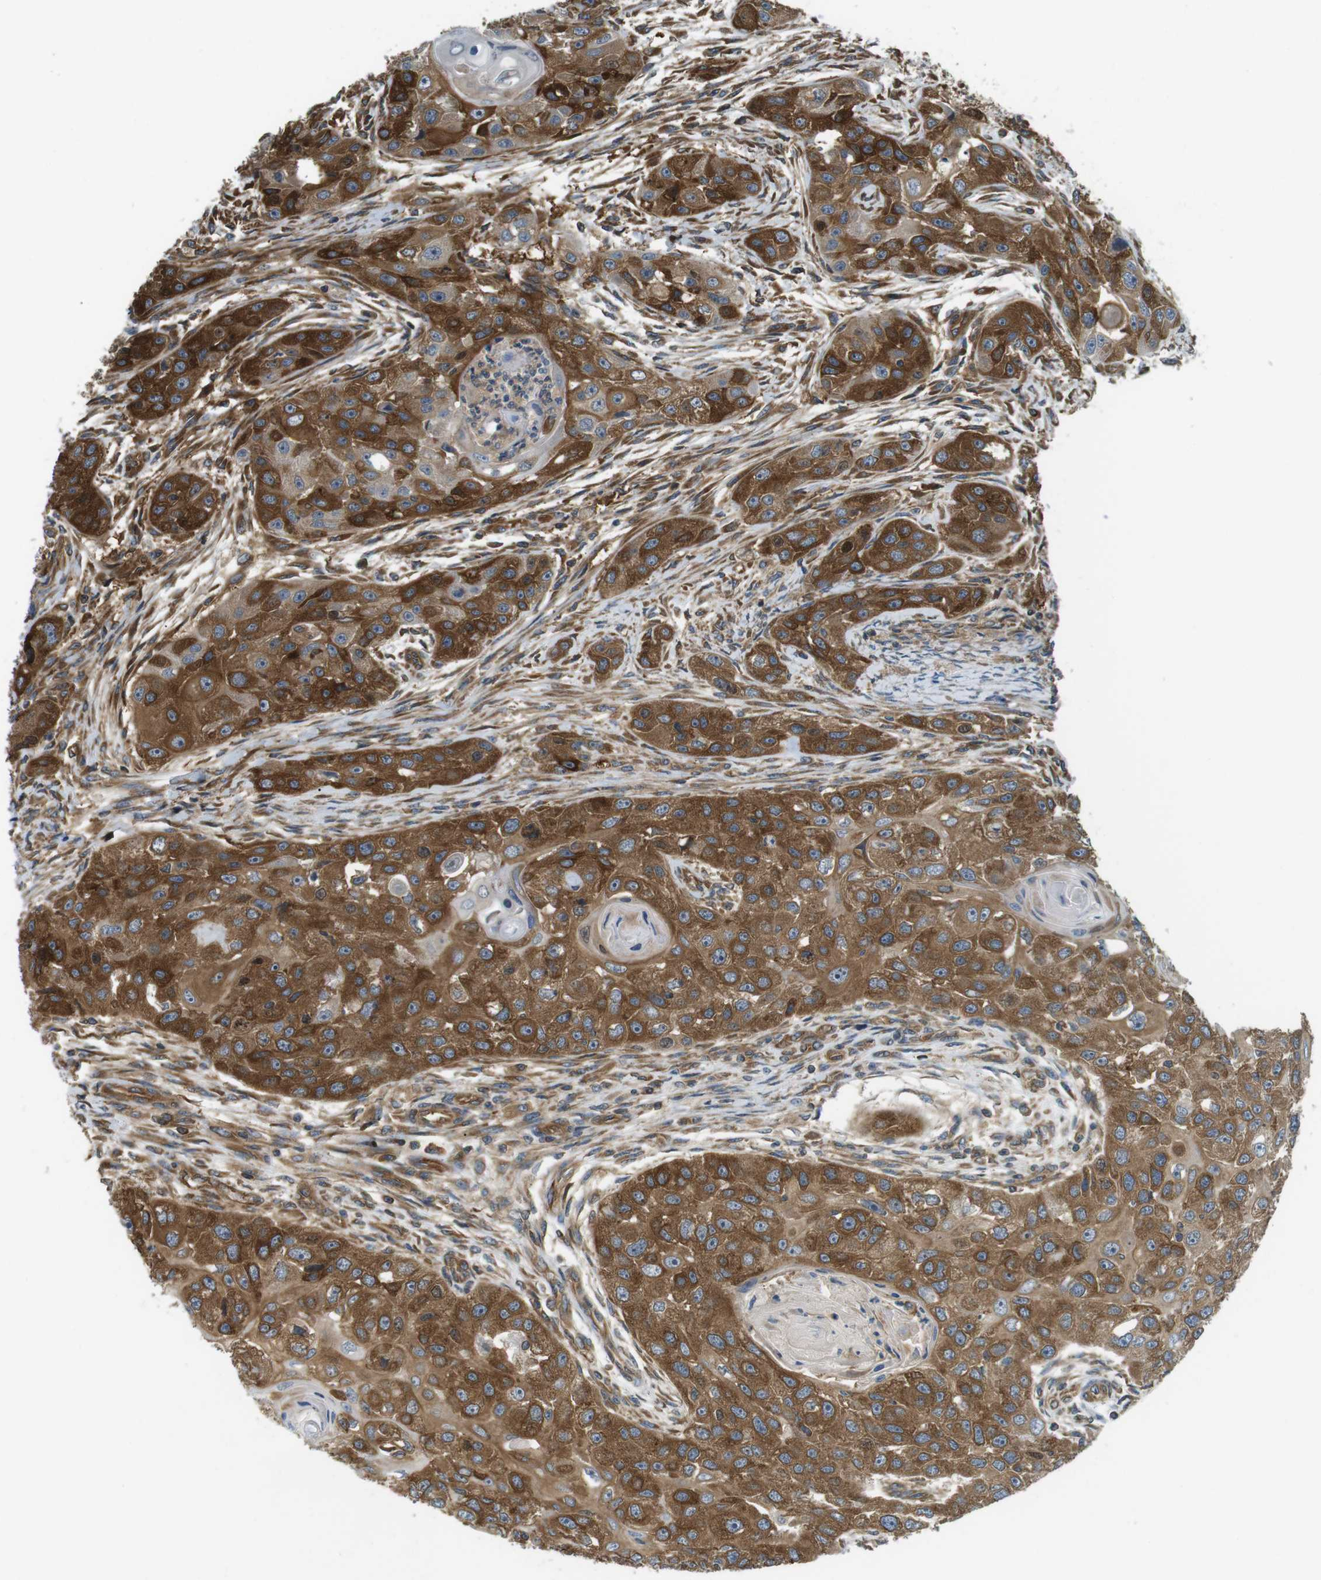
{"staining": {"intensity": "moderate", "quantity": ">75%", "location": "cytoplasmic/membranous"}, "tissue": "head and neck cancer", "cell_type": "Tumor cells", "image_type": "cancer", "snomed": [{"axis": "morphology", "description": "Normal tissue, NOS"}, {"axis": "morphology", "description": "Squamous cell carcinoma, NOS"}, {"axis": "topography", "description": "Skeletal muscle"}, {"axis": "topography", "description": "Head-Neck"}], "caption": "IHC image of neoplastic tissue: head and neck cancer stained using immunohistochemistry displays medium levels of moderate protein expression localized specifically in the cytoplasmic/membranous of tumor cells, appearing as a cytoplasmic/membranous brown color.", "gene": "TSC1", "patient": {"sex": "male", "age": 51}}